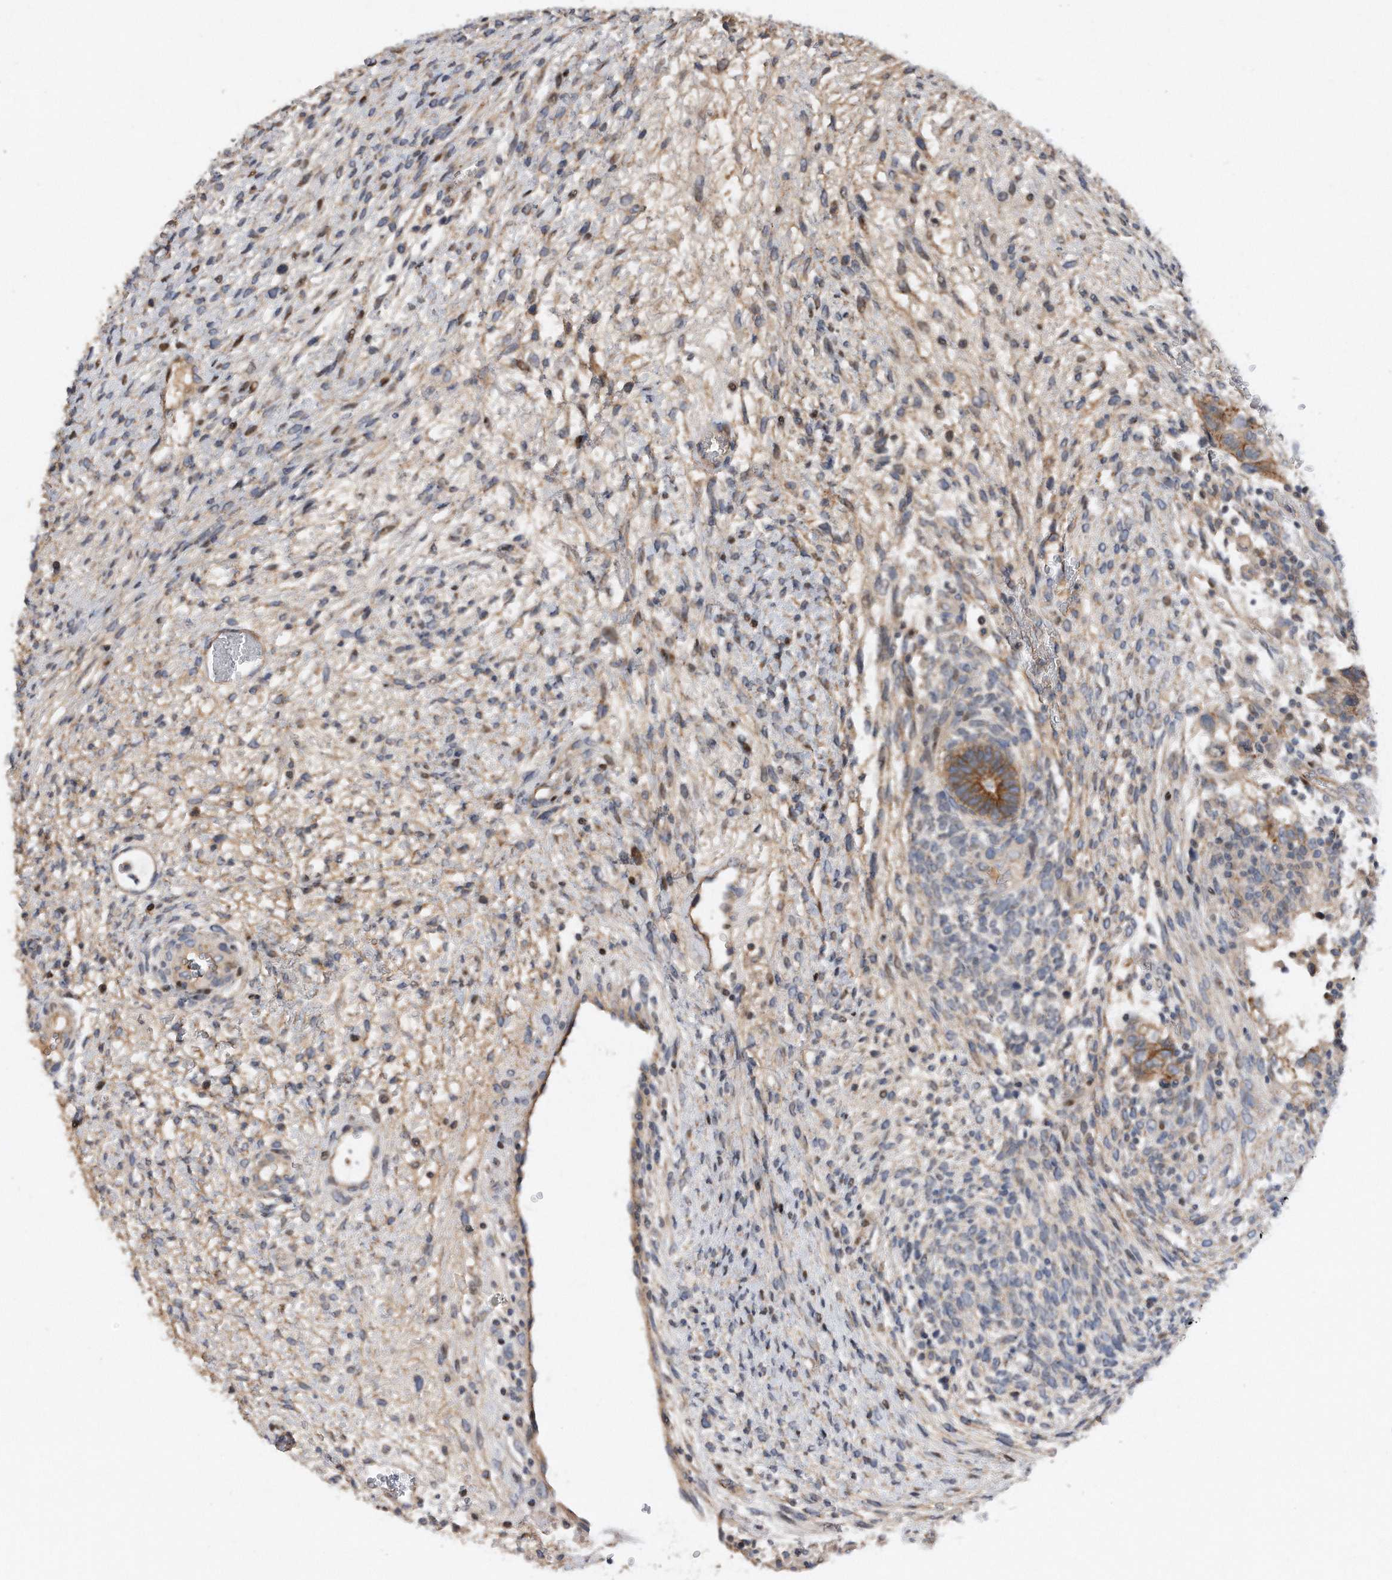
{"staining": {"intensity": "weak", "quantity": "<25%", "location": "cytoplasmic/membranous"}, "tissue": "testis cancer", "cell_type": "Tumor cells", "image_type": "cancer", "snomed": [{"axis": "morphology", "description": "Carcinoma, Embryonal, NOS"}, {"axis": "topography", "description": "Testis"}], "caption": "IHC histopathology image of neoplastic tissue: testis cancer (embryonal carcinoma) stained with DAB (3,3'-diaminobenzidine) shows no significant protein positivity in tumor cells. (DAB immunohistochemistry with hematoxylin counter stain).", "gene": "CDH12", "patient": {"sex": "male", "age": 37}}